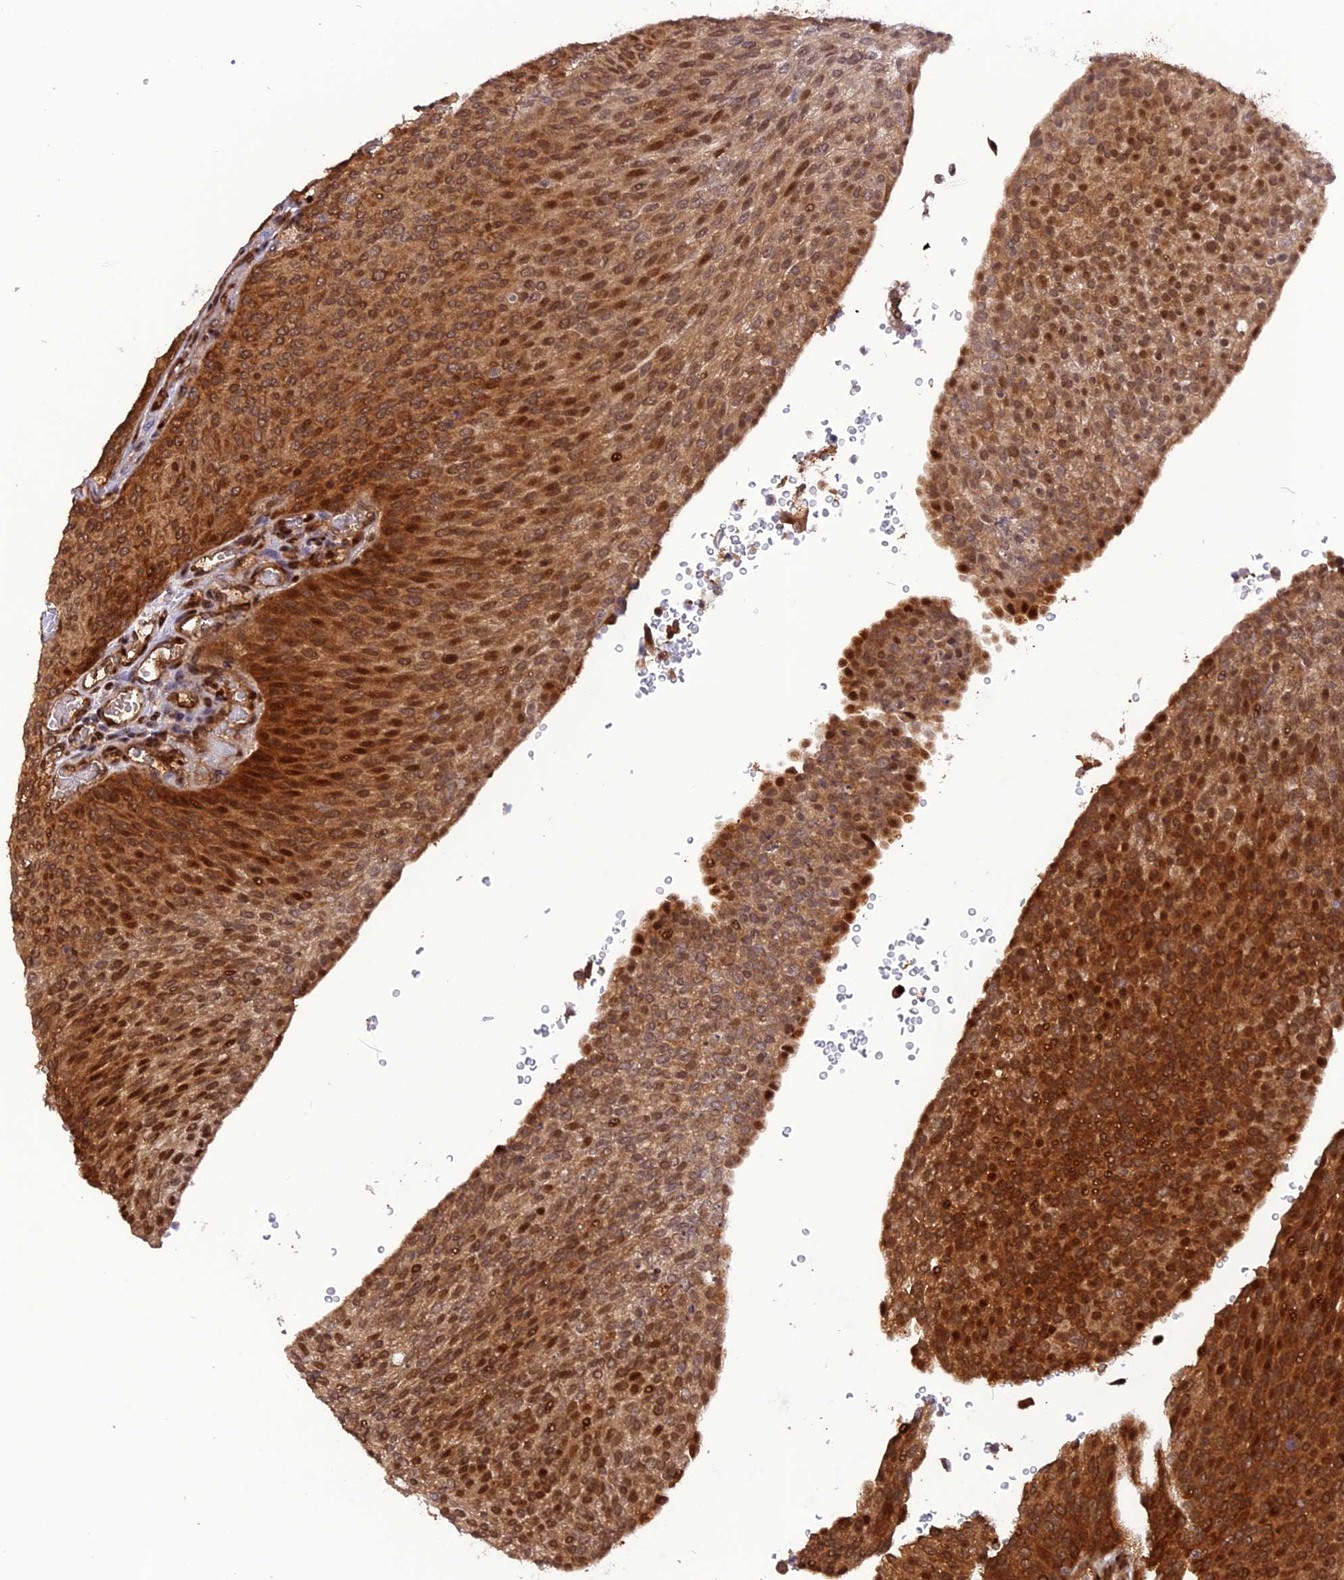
{"staining": {"intensity": "strong", "quantity": "25%-75%", "location": "cytoplasmic/membranous,nuclear"}, "tissue": "urothelial cancer", "cell_type": "Tumor cells", "image_type": "cancer", "snomed": [{"axis": "morphology", "description": "Urothelial carcinoma, High grade"}, {"axis": "topography", "description": "Urinary bladder"}], "caption": "Immunohistochemistry (IHC) micrograph of neoplastic tissue: human urothelial carcinoma (high-grade) stained using immunohistochemistry reveals high levels of strong protein expression localized specifically in the cytoplasmic/membranous and nuclear of tumor cells, appearing as a cytoplasmic/membranous and nuclear brown color.", "gene": "MICALL1", "patient": {"sex": "female", "age": 79}}